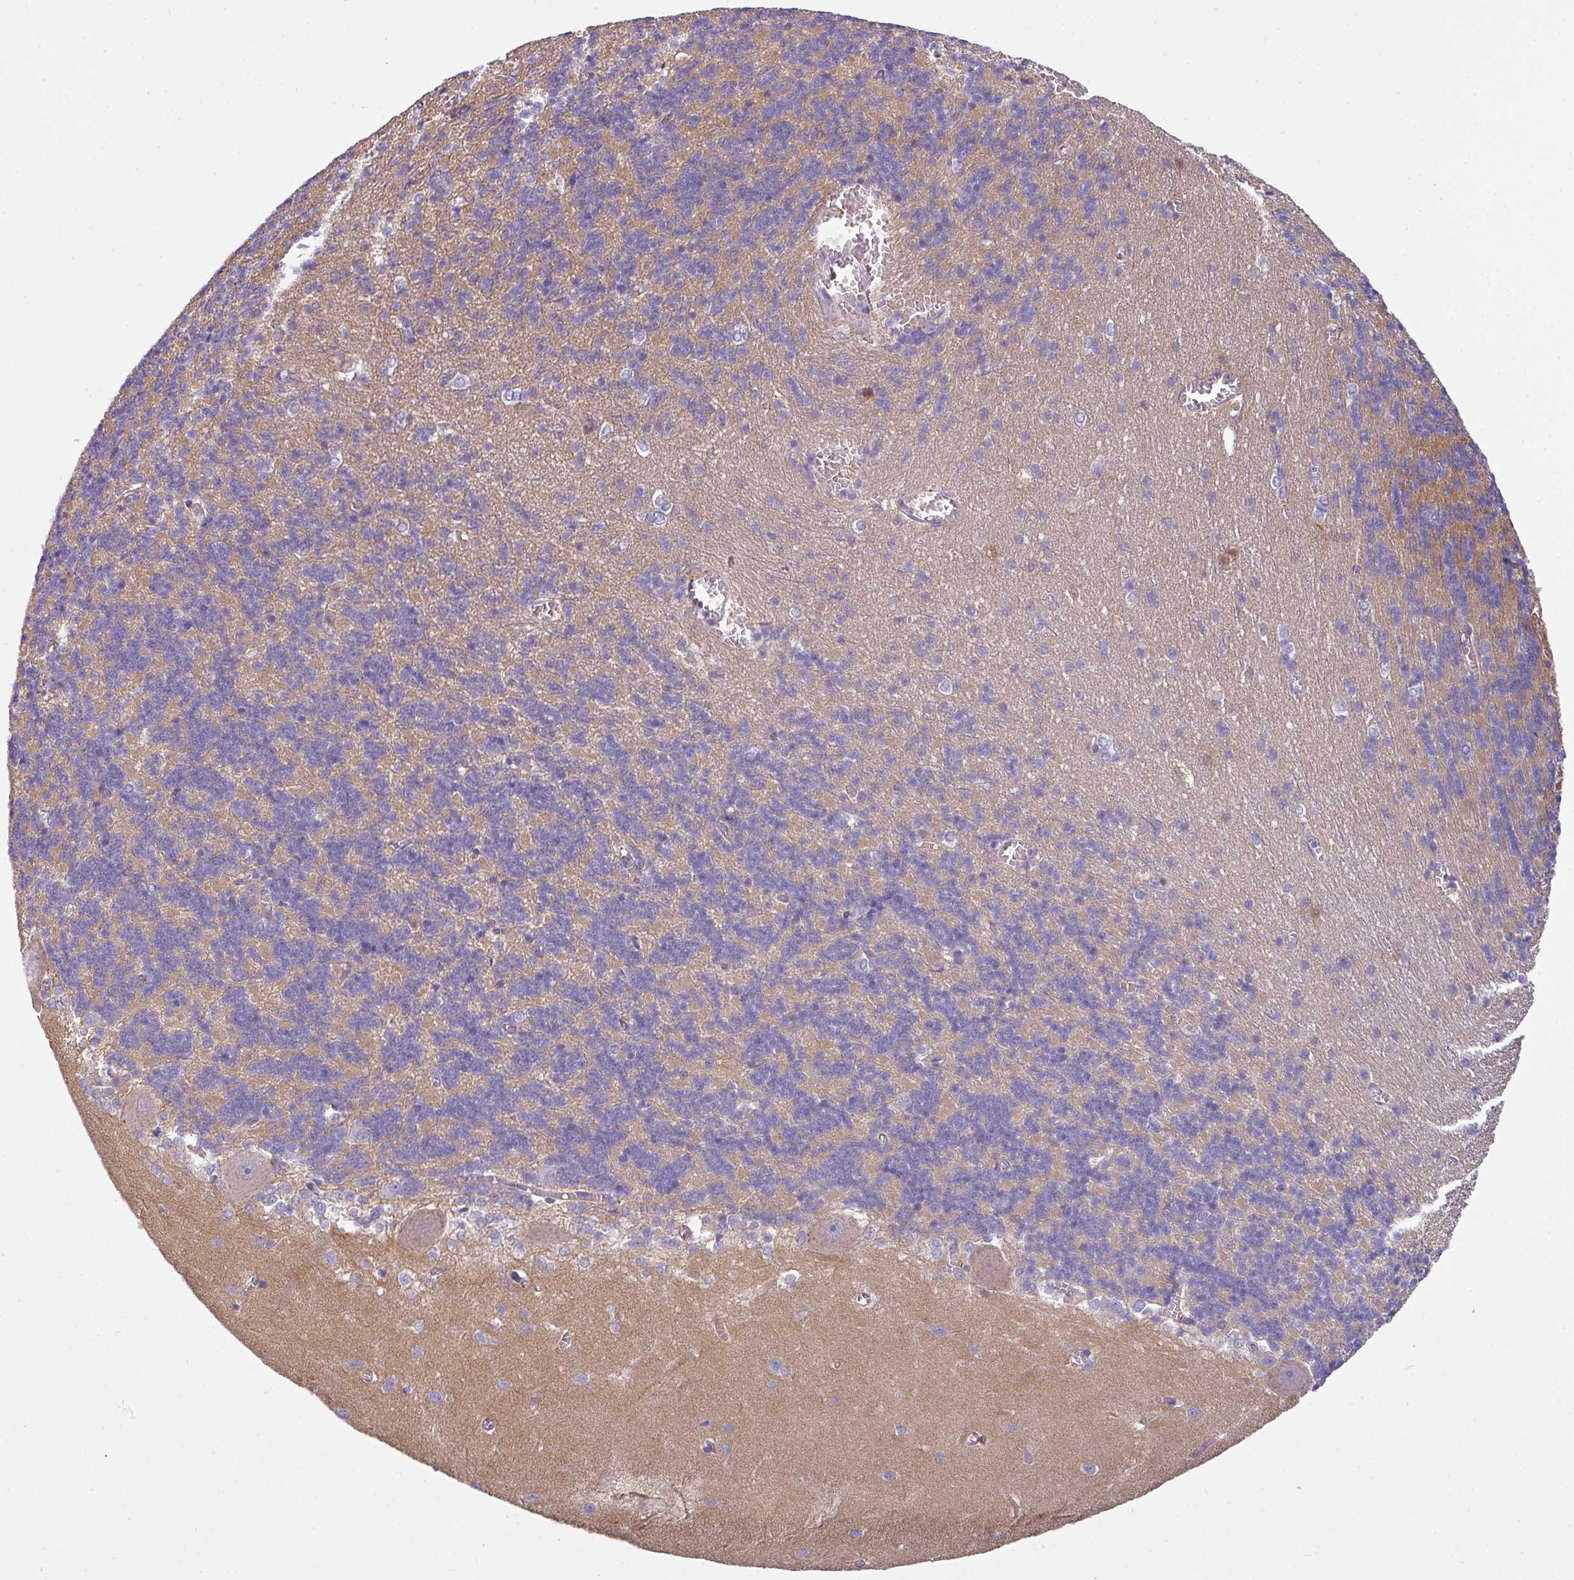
{"staining": {"intensity": "moderate", "quantity": "25%-75%", "location": "cytoplasmic/membranous"}, "tissue": "cerebellum", "cell_type": "Cells in granular layer", "image_type": "normal", "snomed": [{"axis": "morphology", "description": "Normal tissue, NOS"}, {"axis": "topography", "description": "Cerebellum"}], "caption": "A brown stain highlights moderate cytoplasmic/membranous positivity of a protein in cells in granular layer of normal human cerebellum. Using DAB (3,3'-diaminobenzidine) (brown) and hematoxylin (blue) stains, captured at high magnification using brightfield microscopy.", "gene": "BUD23", "patient": {"sex": "male", "age": 37}}